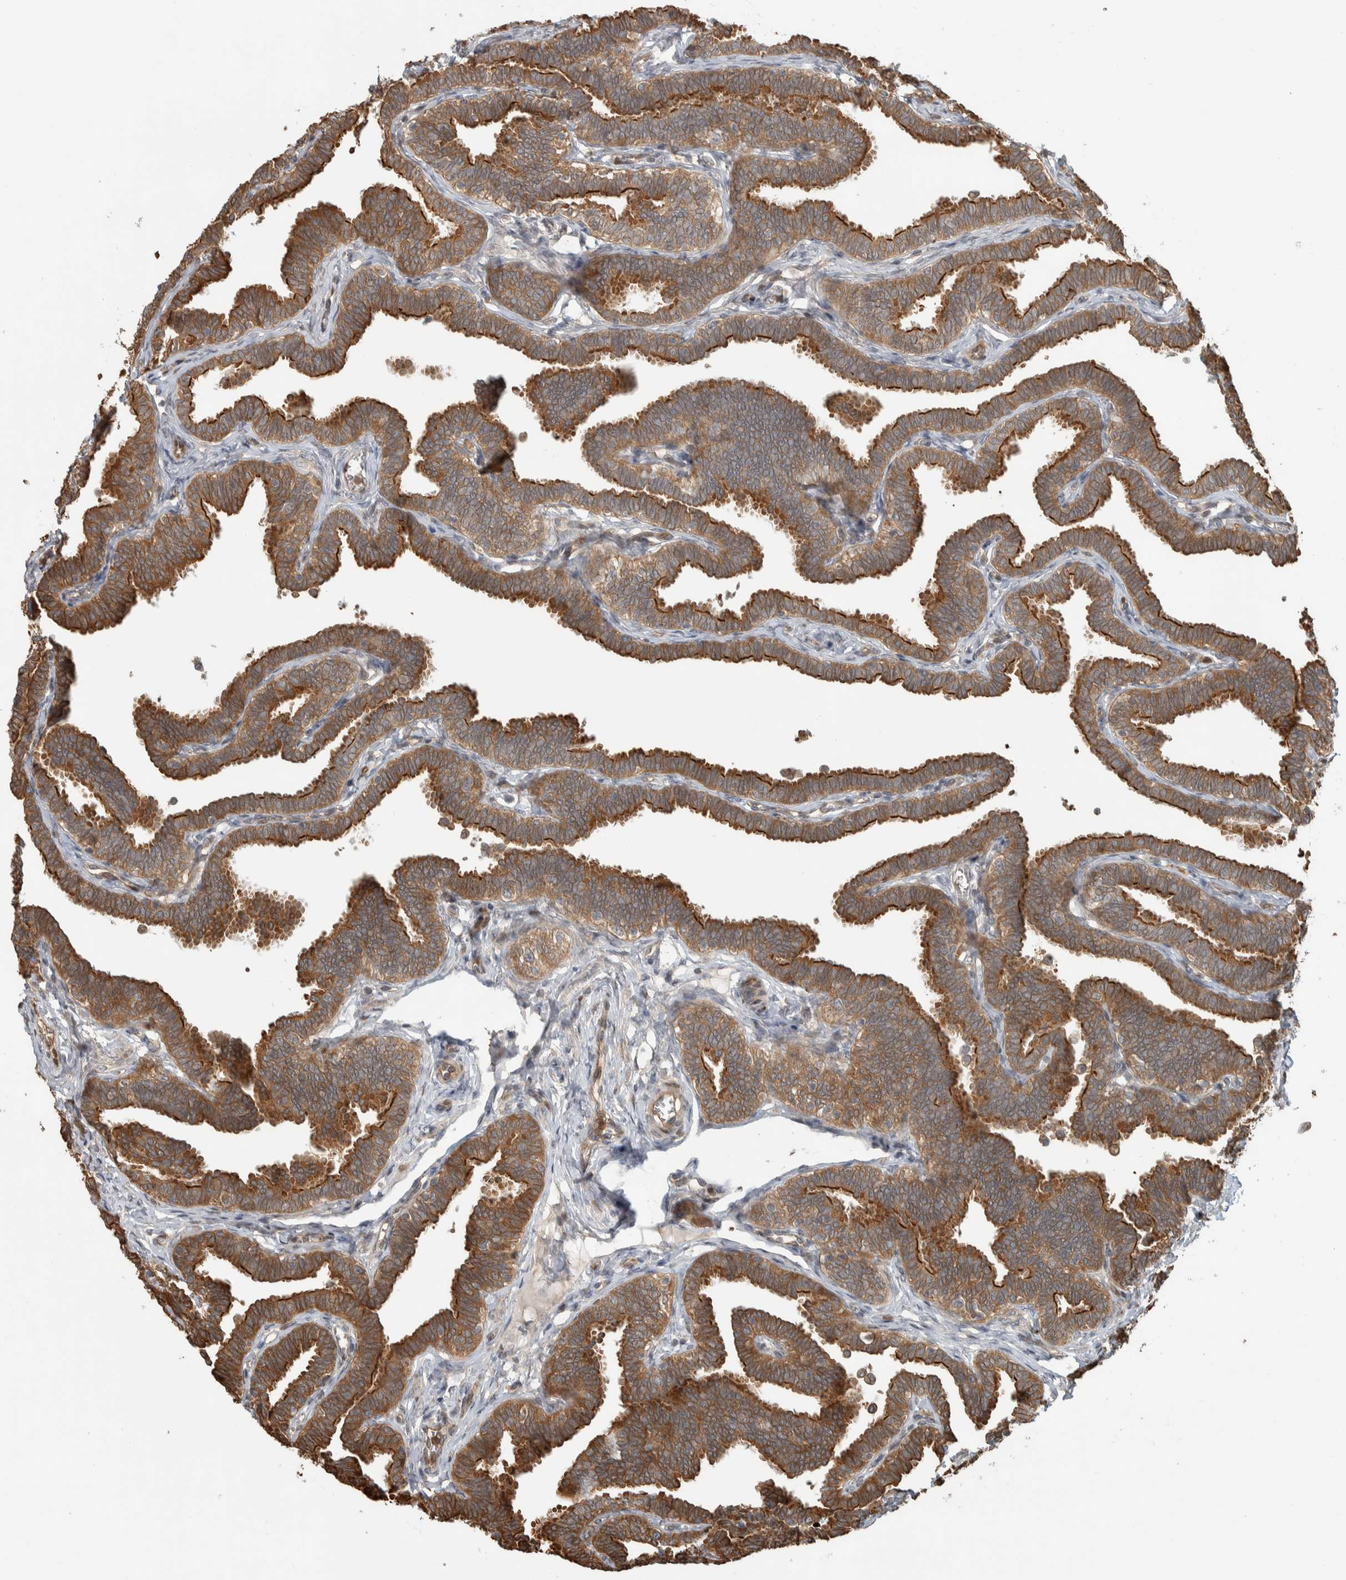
{"staining": {"intensity": "strong", "quantity": ">75%", "location": "cytoplasmic/membranous"}, "tissue": "fallopian tube", "cell_type": "Glandular cells", "image_type": "normal", "snomed": [{"axis": "morphology", "description": "Normal tissue, NOS"}, {"axis": "topography", "description": "Fallopian tube"}, {"axis": "topography", "description": "Ovary"}], "caption": "The micrograph displays immunohistochemical staining of unremarkable fallopian tube. There is strong cytoplasmic/membranous expression is appreciated in approximately >75% of glandular cells.", "gene": "CNTROB", "patient": {"sex": "female", "age": 23}}